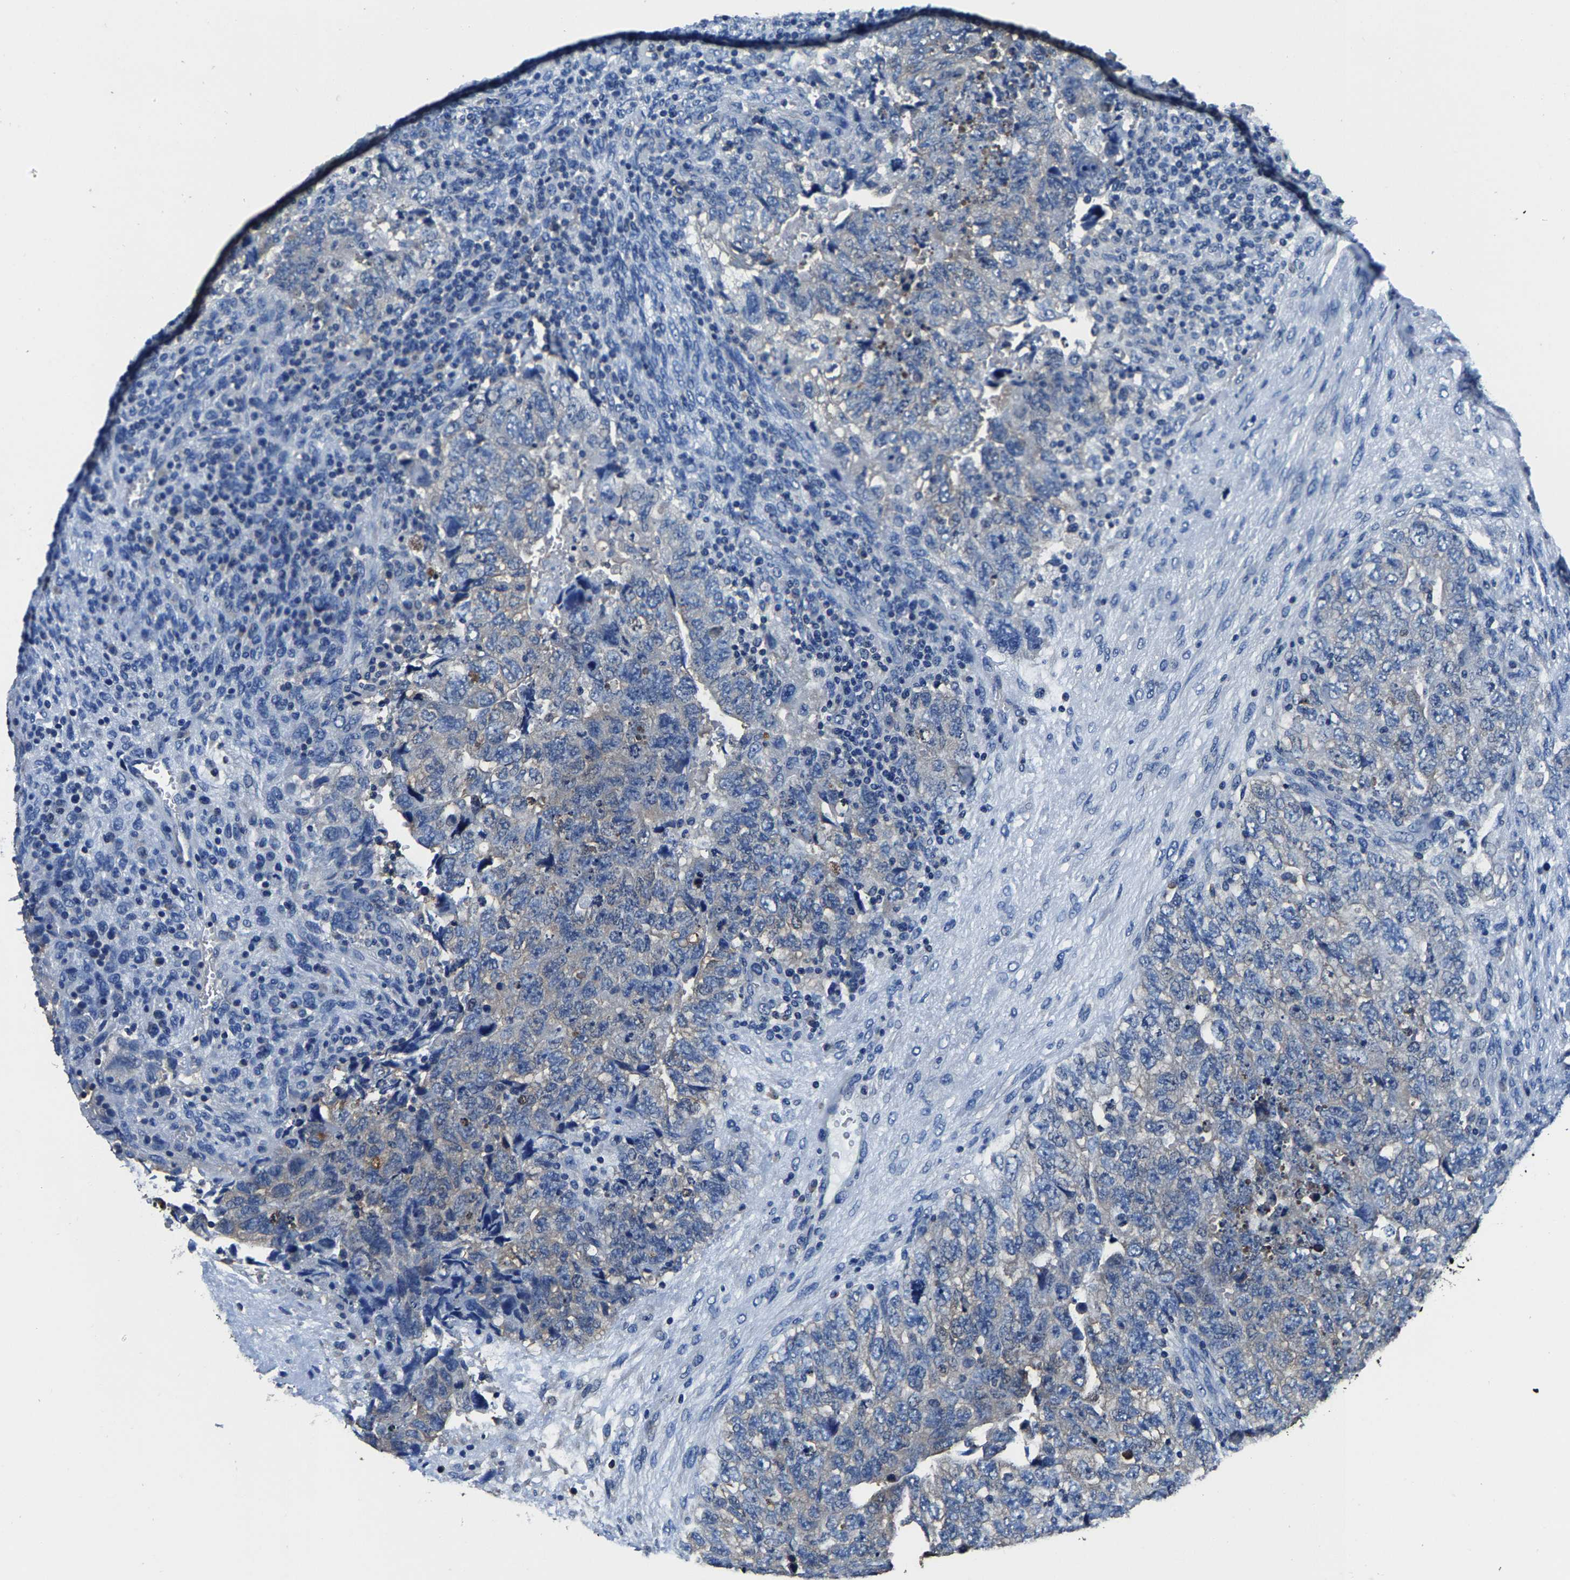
{"staining": {"intensity": "negative", "quantity": "none", "location": "none"}, "tissue": "testis cancer", "cell_type": "Tumor cells", "image_type": "cancer", "snomed": [{"axis": "morphology", "description": "Carcinoma, Embryonal, NOS"}, {"axis": "topography", "description": "Testis"}], "caption": "Protein analysis of testis embryonal carcinoma displays no significant expression in tumor cells.", "gene": "ALDOB", "patient": {"sex": "male", "age": 36}}